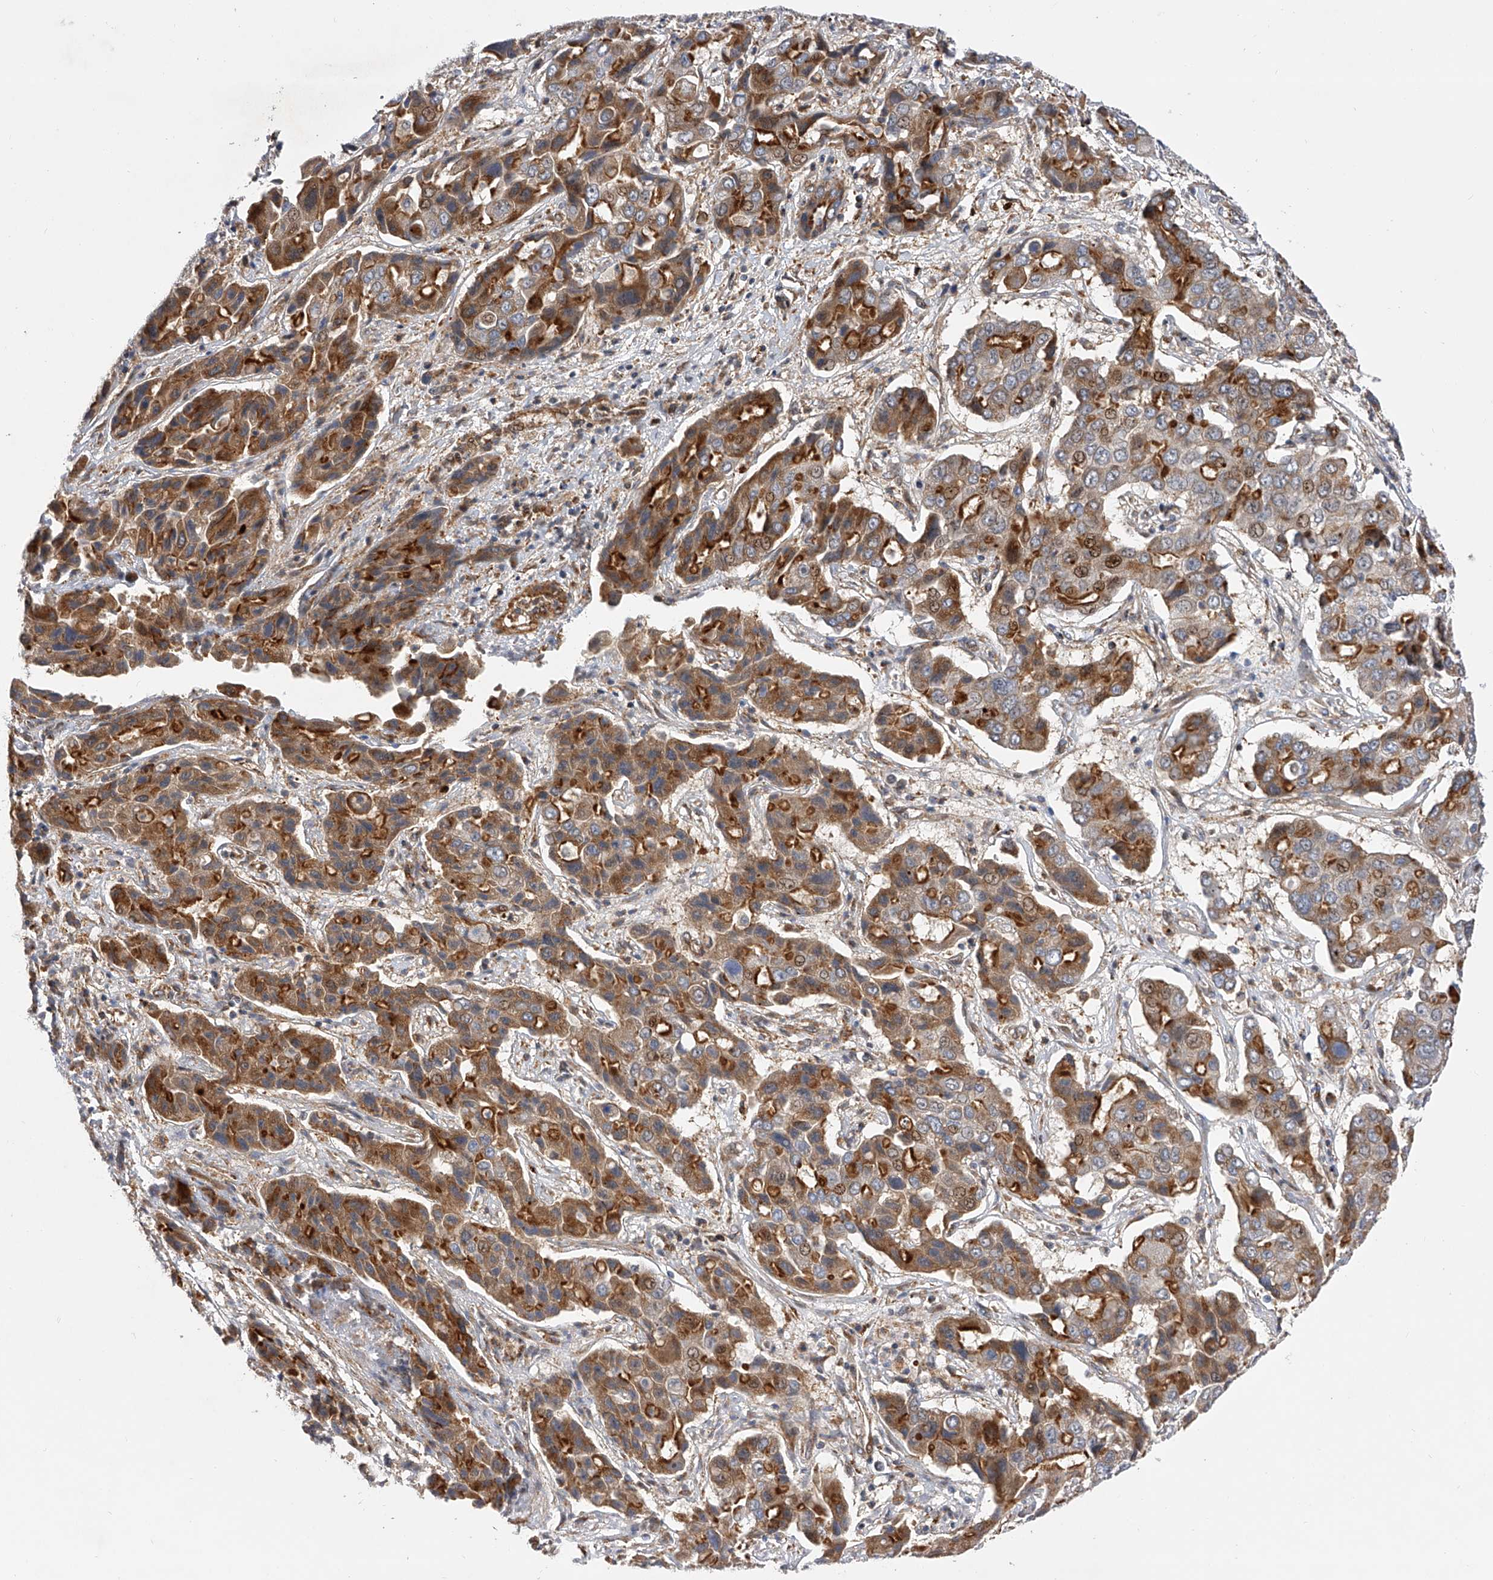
{"staining": {"intensity": "moderate", "quantity": ">75%", "location": "cytoplasmic/membranous"}, "tissue": "liver cancer", "cell_type": "Tumor cells", "image_type": "cancer", "snomed": [{"axis": "morphology", "description": "Cholangiocarcinoma"}, {"axis": "topography", "description": "Liver"}], "caption": "Immunohistochemical staining of human liver cancer (cholangiocarcinoma) demonstrates moderate cytoplasmic/membranous protein positivity in approximately >75% of tumor cells.", "gene": "PDSS2", "patient": {"sex": "male", "age": 67}}